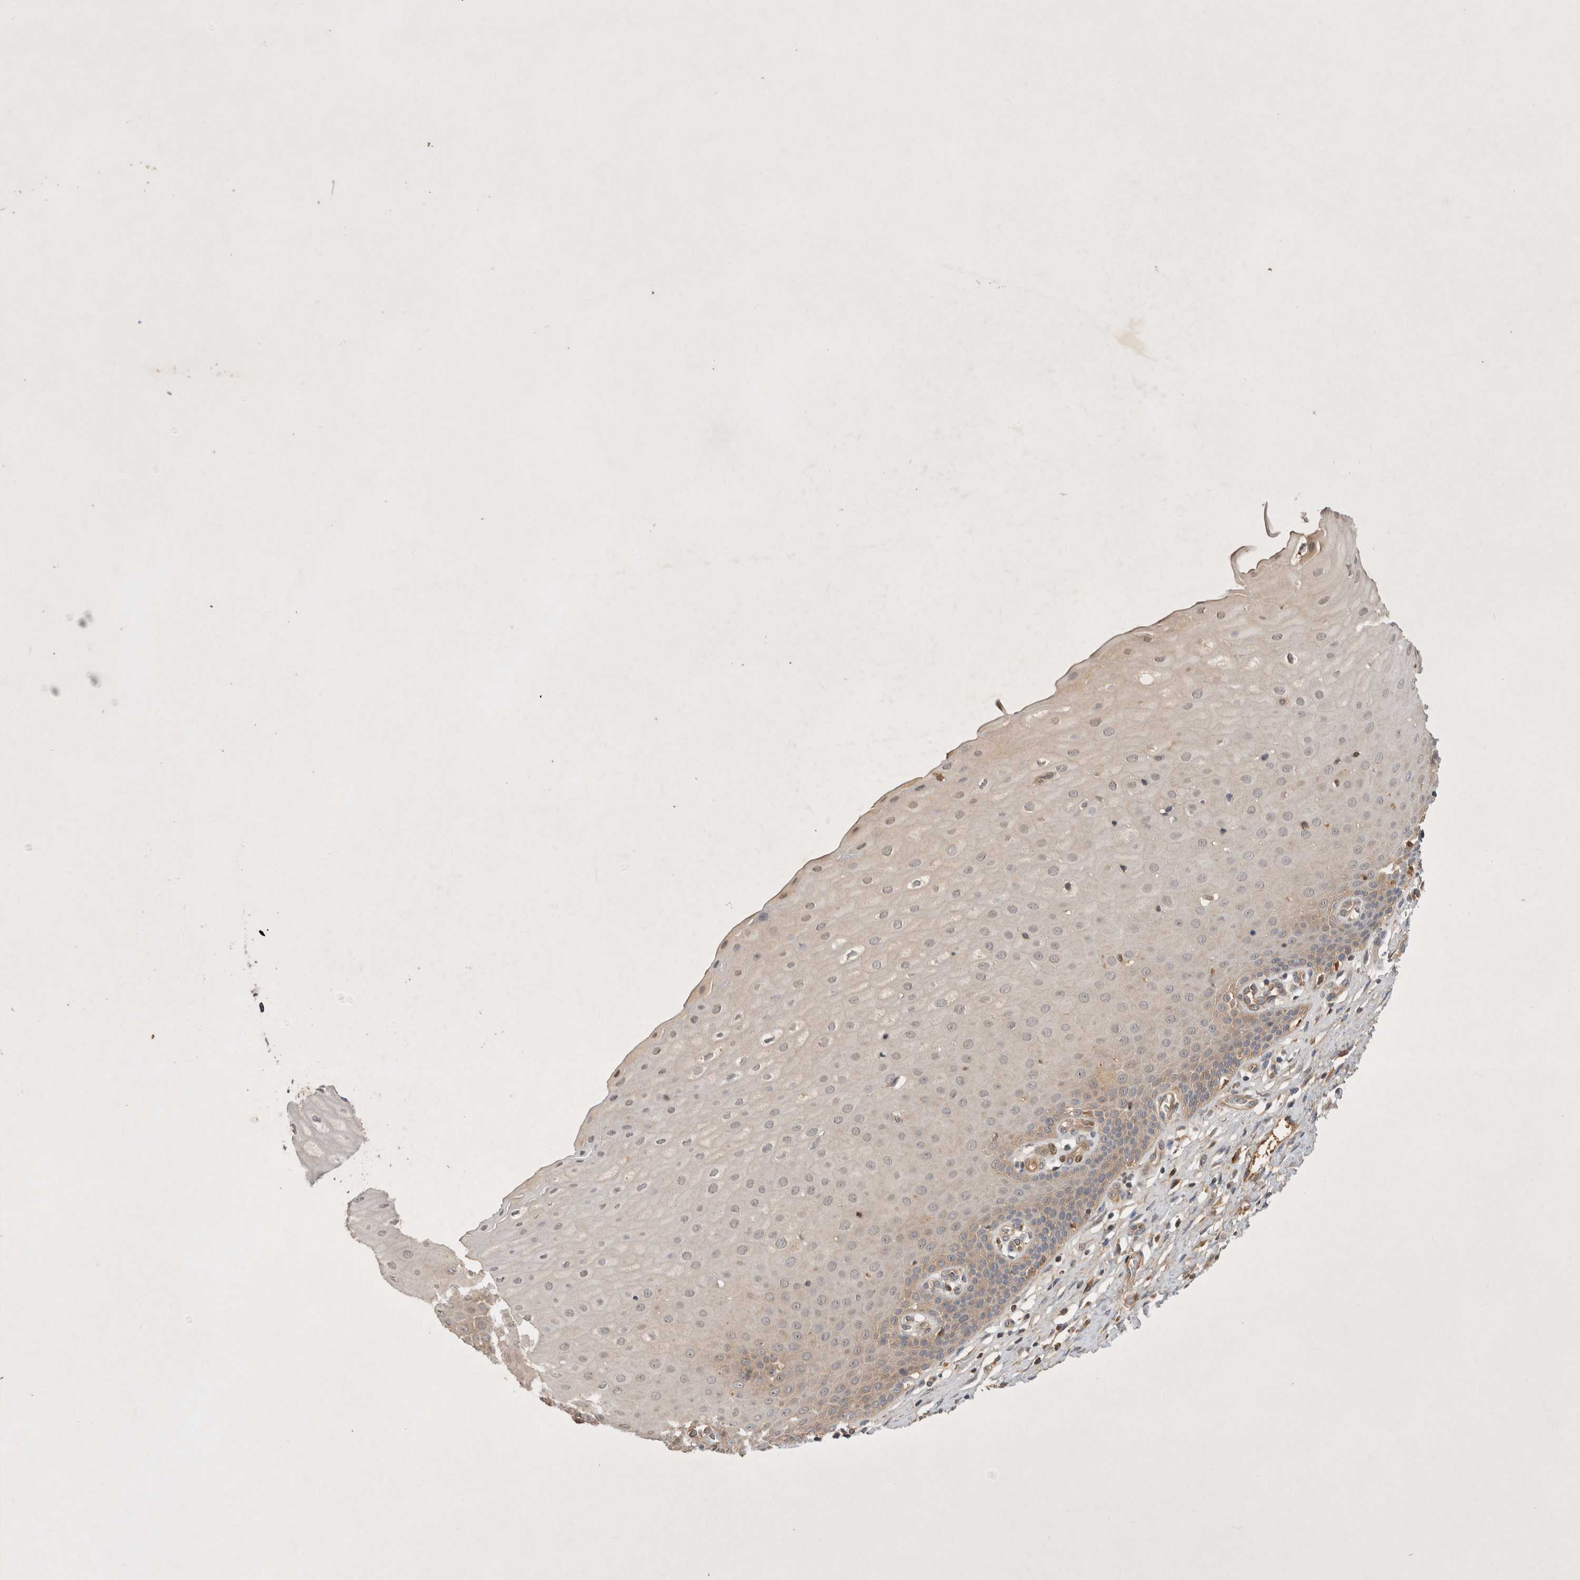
{"staining": {"intensity": "moderate", "quantity": ">75%", "location": "cytoplasmic/membranous"}, "tissue": "cervix", "cell_type": "Glandular cells", "image_type": "normal", "snomed": [{"axis": "morphology", "description": "Normal tissue, NOS"}, {"axis": "topography", "description": "Cervix"}], "caption": "Benign cervix was stained to show a protein in brown. There is medium levels of moderate cytoplasmic/membranous staining in about >75% of glandular cells. Using DAB (3,3'-diaminobenzidine) (brown) and hematoxylin (blue) stains, captured at high magnification using brightfield microscopy.", "gene": "YES1", "patient": {"sex": "female", "age": 55}}